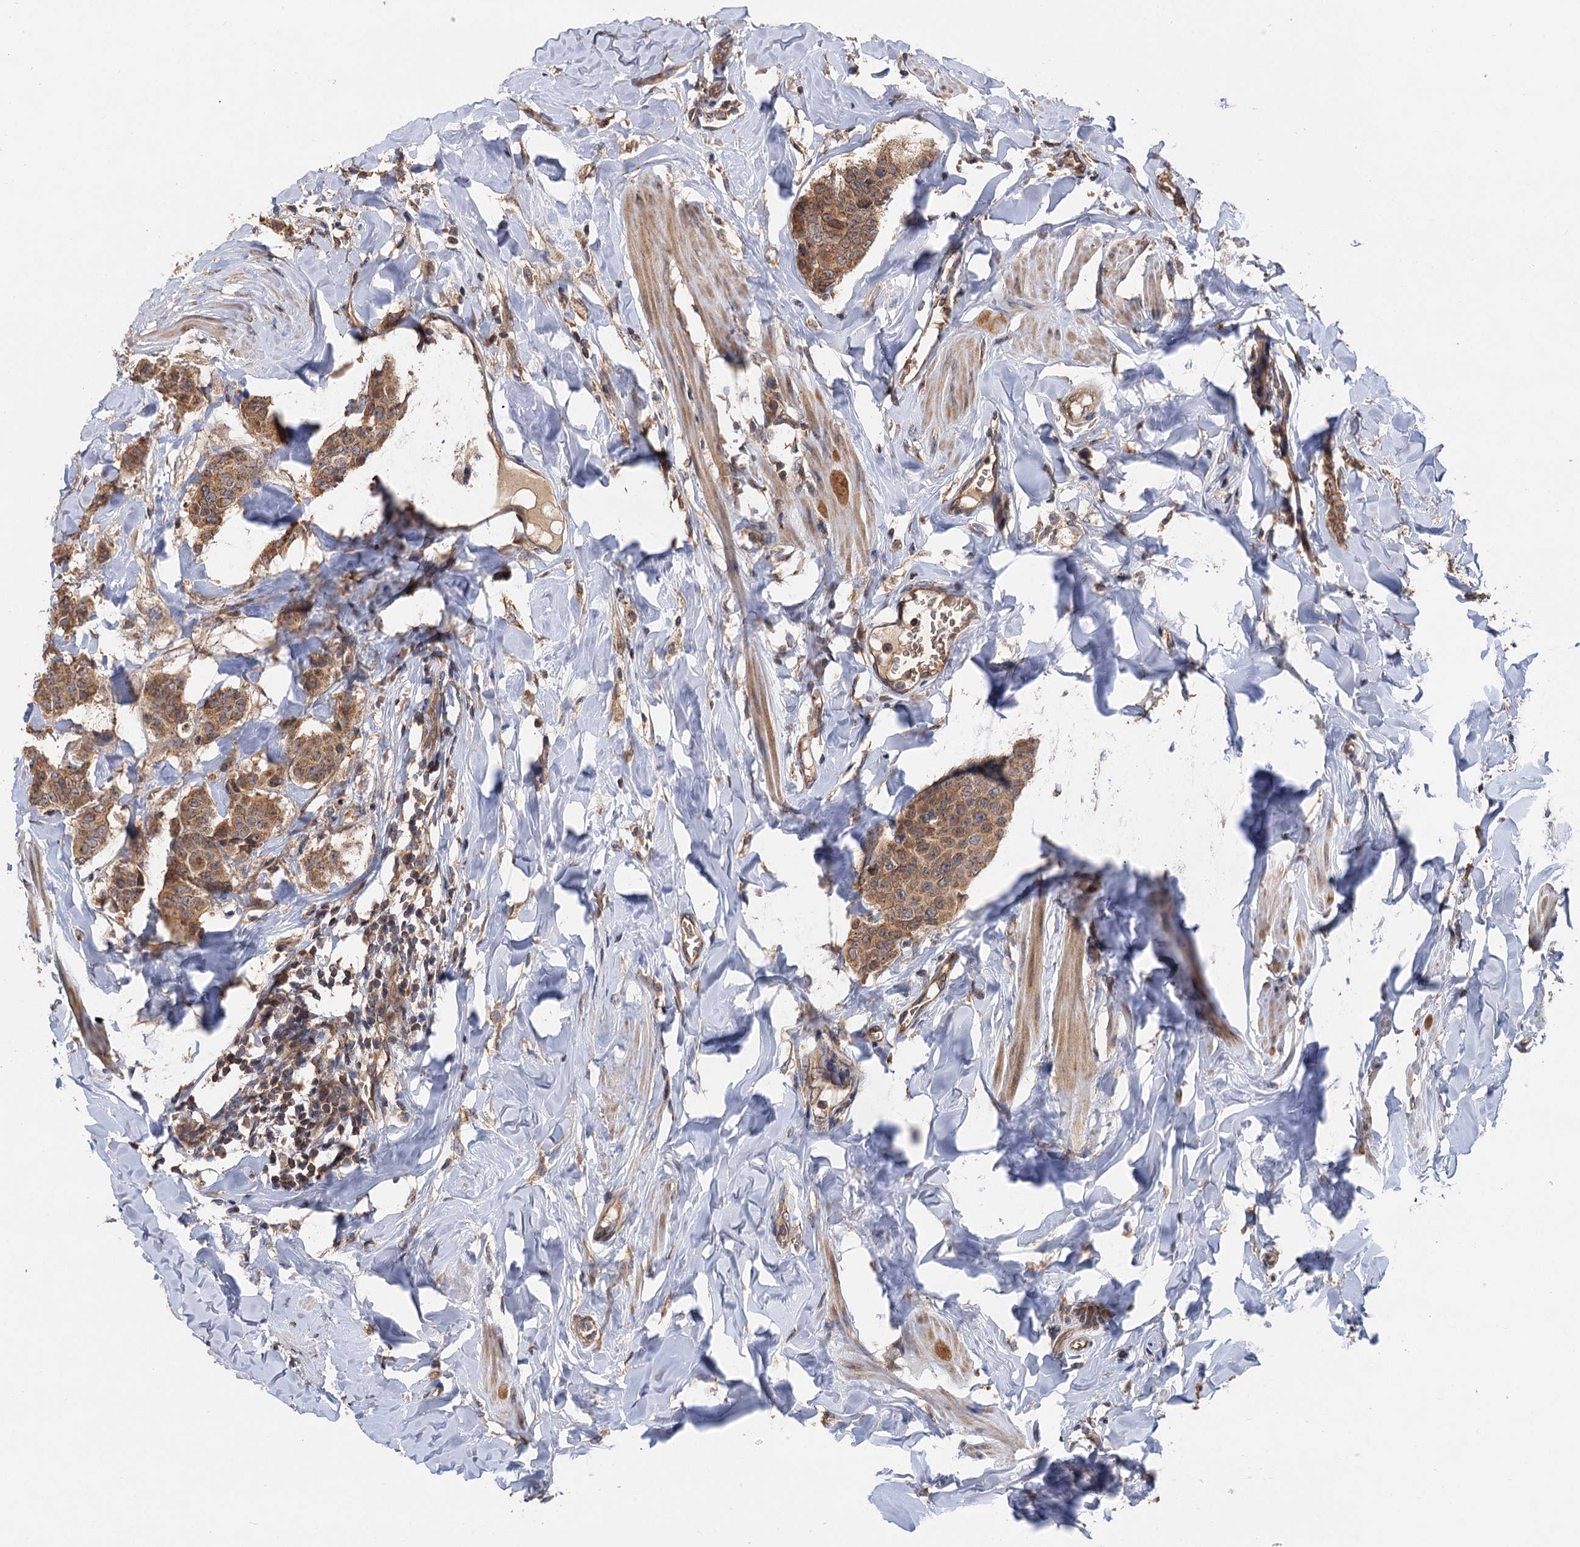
{"staining": {"intensity": "moderate", "quantity": ">75%", "location": "cytoplasmic/membranous"}, "tissue": "breast cancer", "cell_type": "Tumor cells", "image_type": "cancer", "snomed": [{"axis": "morphology", "description": "Duct carcinoma"}, {"axis": "topography", "description": "Breast"}], "caption": "Immunohistochemical staining of human breast cancer (infiltrating ductal carcinoma) displays moderate cytoplasmic/membranous protein staining in about >75% of tumor cells. The protein of interest is shown in brown color, while the nuclei are stained blue.", "gene": "SNX32", "patient": {"sex": "female", "age": 40}}